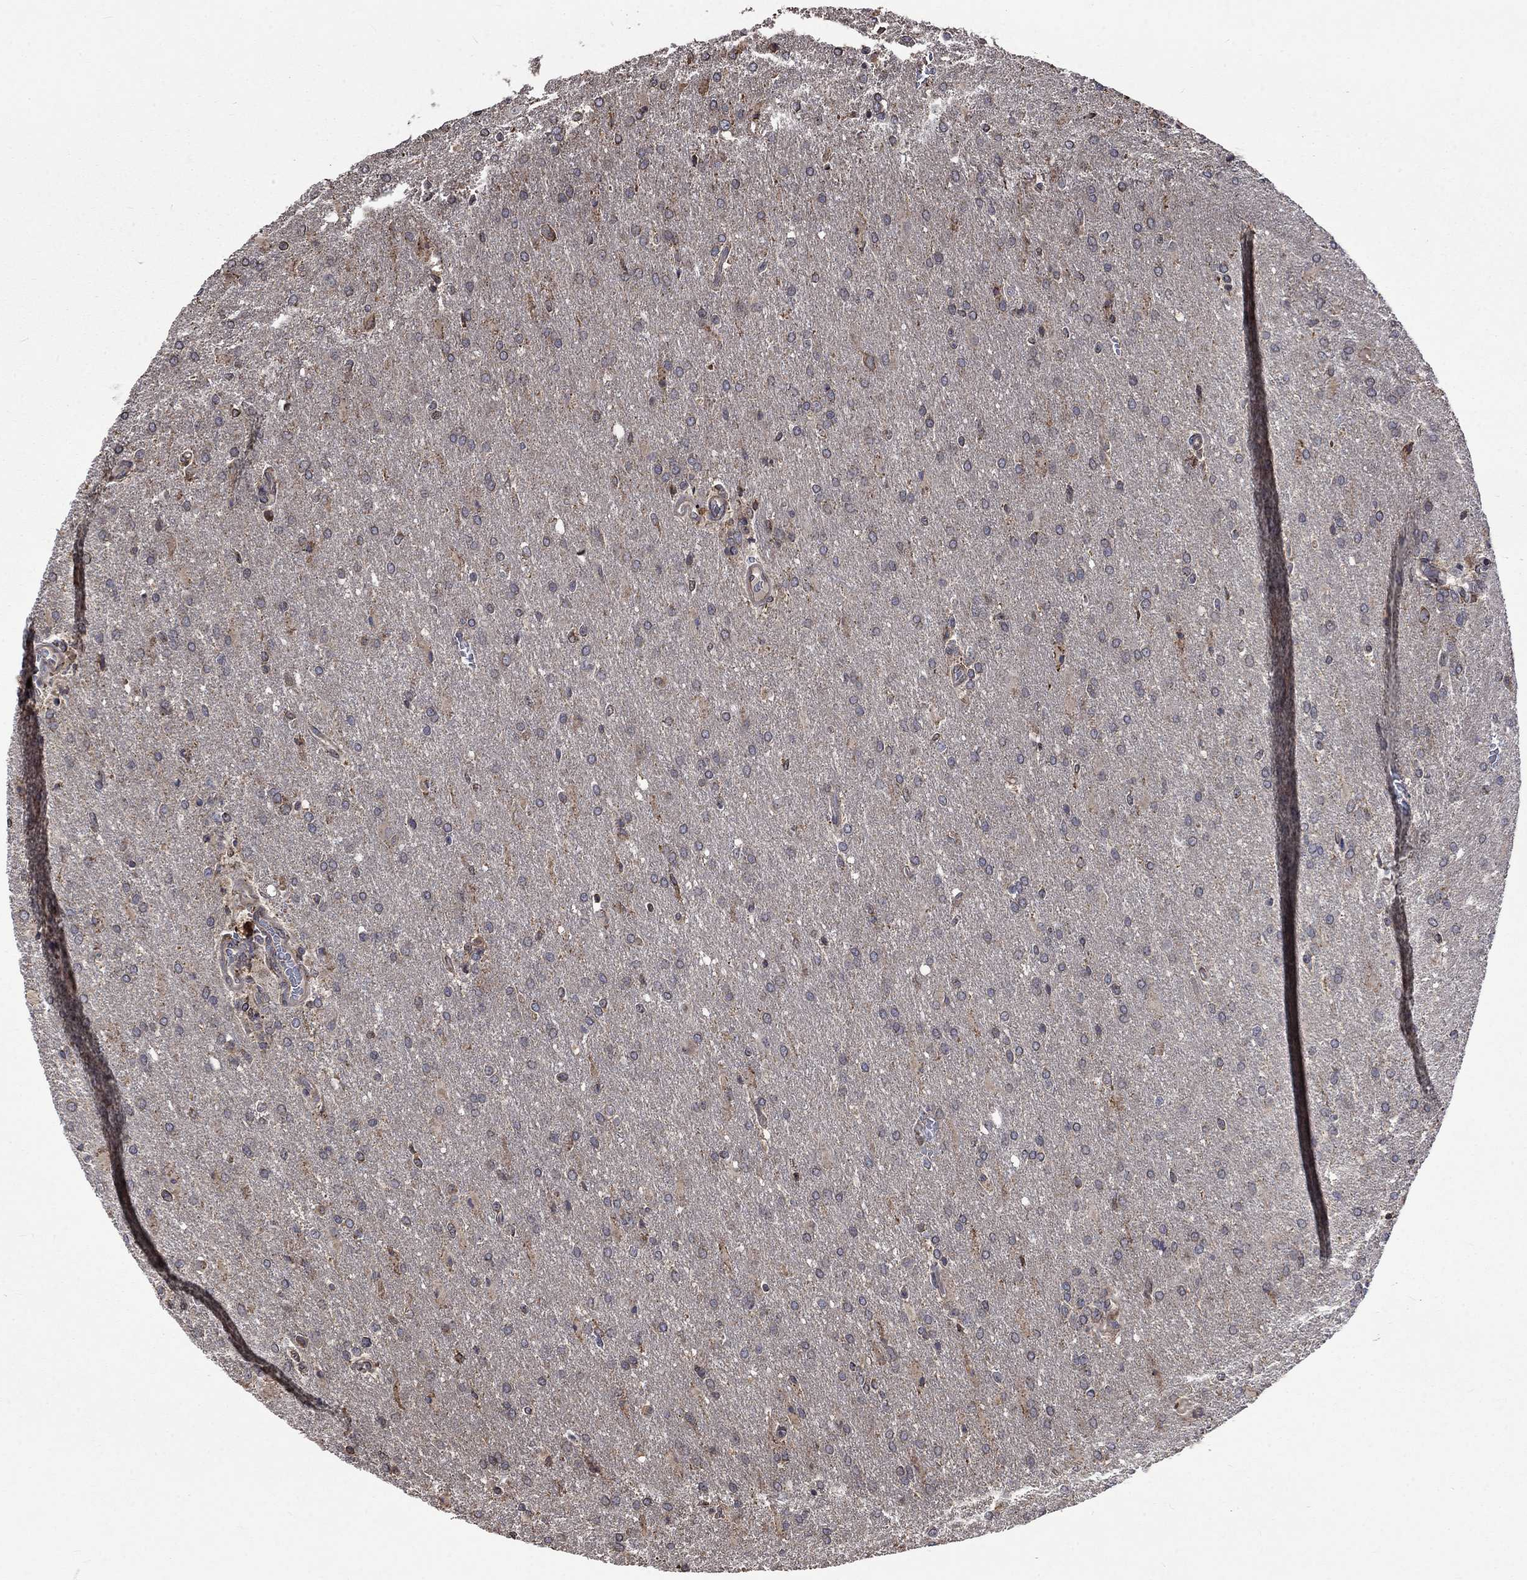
{"staining": {"intensity": "negative", "quantity": "none", "location": "none"}, "tissue": "glioma", "cell_type": "Tumor cells", "image_type": "cancer", "snomed": [{"axis": "morphology", "description": "Glioma, malignant, High grade"}, {"axis": "topography", "description": "Brain"}], "caption": "High magnification brightfield microscopy of glioma stained with DAB (3,3'-diaminobenzidine) (brown) and counterstained with hematoxylin (blue): tumor cells show no significant positivity.", "gene": "ESRRA", "patient": {"sex": "male", "age": 68}}